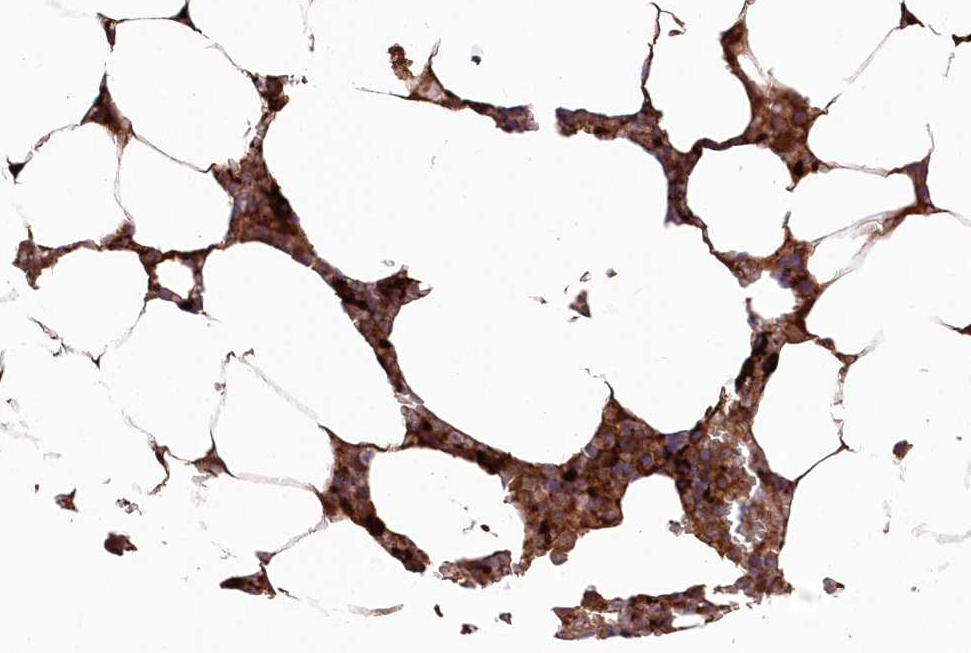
{"staining": {"intensity": "moderate", "quantity": ">75%", "location": "cytoplasmic/membranous"}, "tissue": "bone marrow", "cell_type": "Hematopoietic cells", "image_type": "normal", "snomed": [{"axis": "morphology", "description": "Normal tissue, NOS"}, {"axis": "topography", "description": "Bone marrow"}], "caption": "The histopathology image displays immunohistochemical staining of unremarkable bone marrow. There is moderate cytoplasmic/membranous staining is seen in approximately >75% of hematopoietic cells.", "gene": "DNAJC19", "patient": {"sex": "male", "age": 70}}